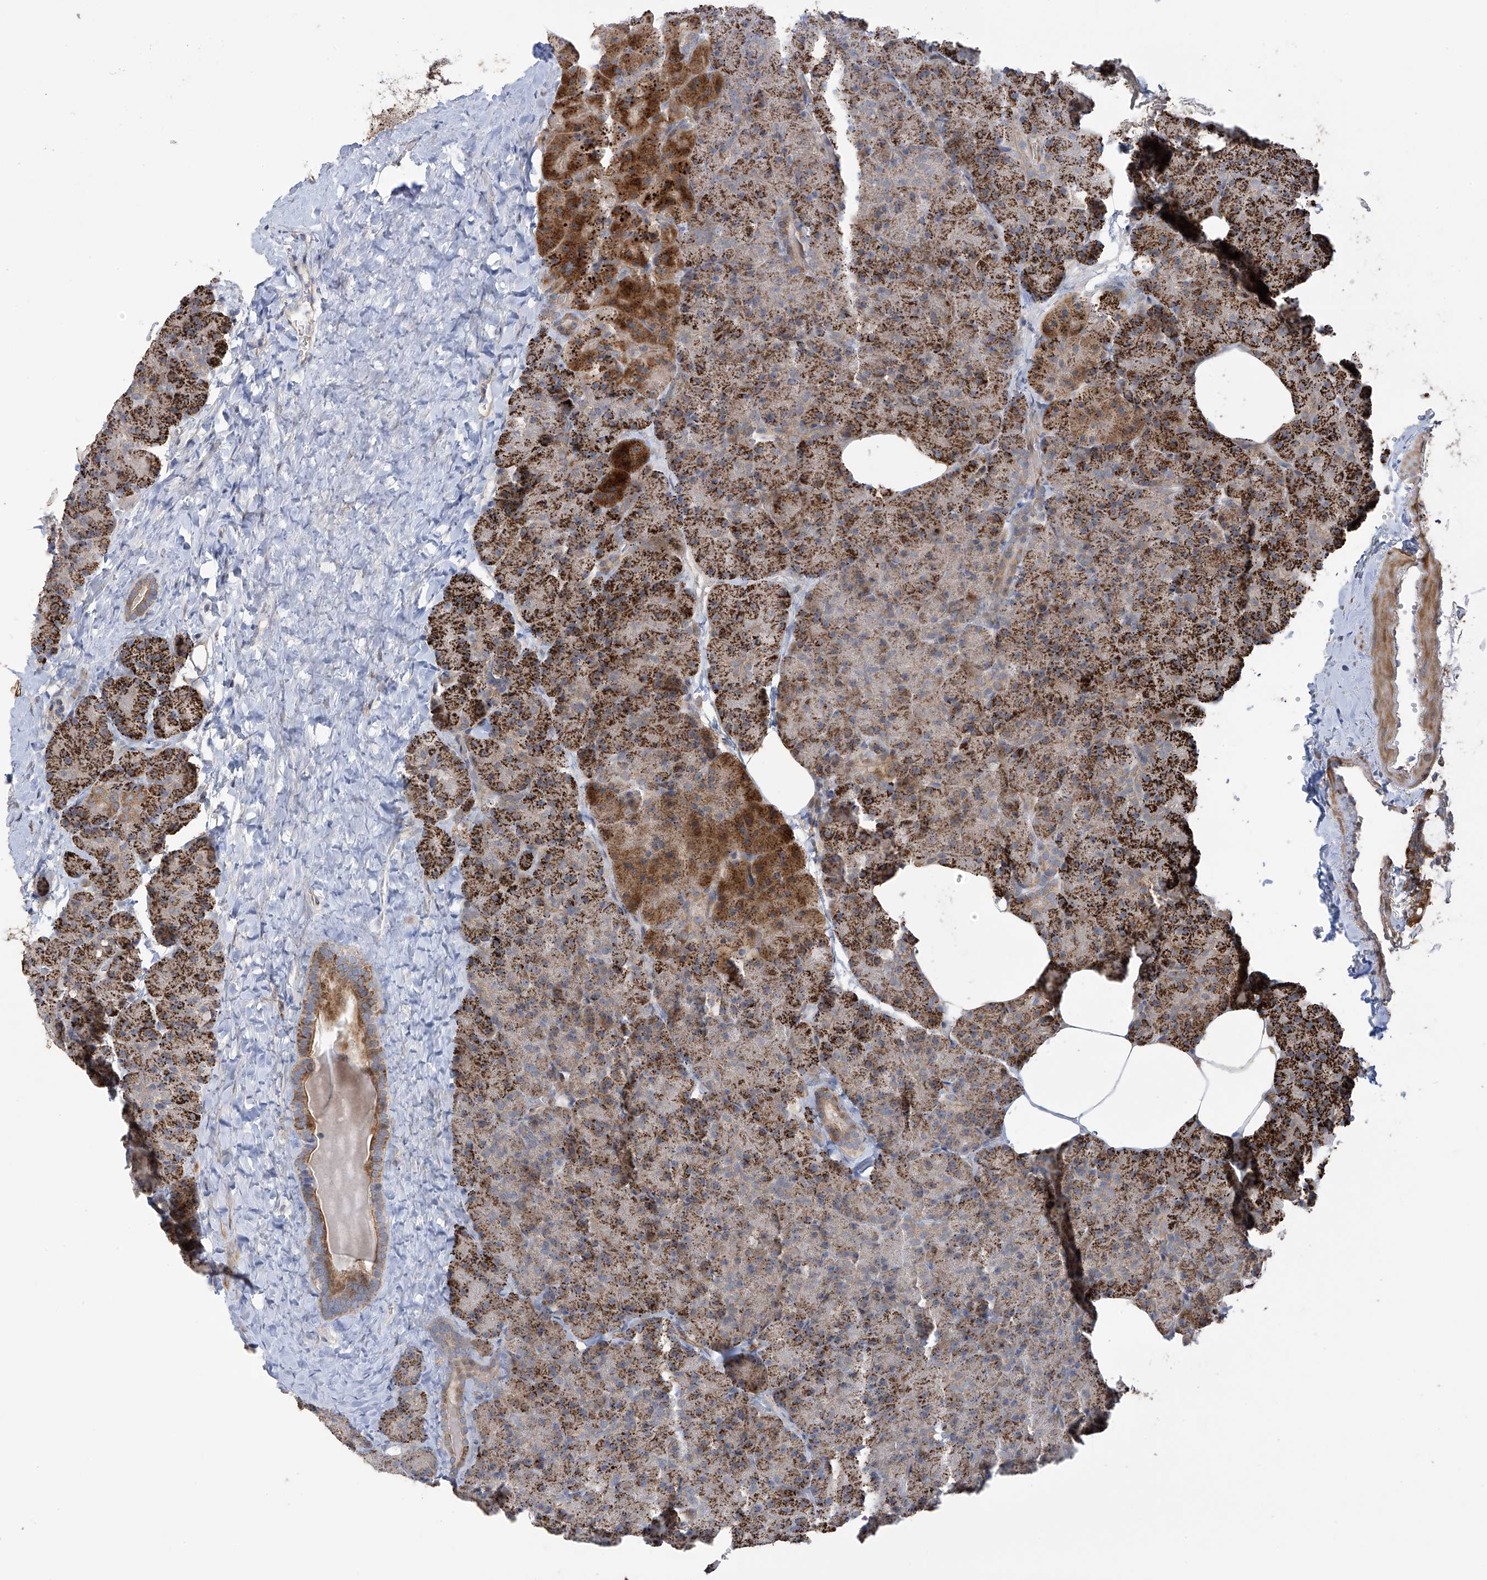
{"staining": {"intensity": "strong", "quantity": ">75%", "location": "cytoplasmic/membranous"}, "tissue": "pancreas", "cell_type": "Exocrine glandular cells", "image_type": "normal", "snomed": [{"axis": "morphology", "description": "Normal tissue, NOS"}, {"axis": "morphology", "description": "Carcinoid, malignant, NOS"}, {"axis": "topography", "description": "Pancreas"}], "caption": "Benign pancreas demonstrates strong cytoplasmic/membranous staining in approximately >75% of exocrine glandular cells (DAB IHC with brightfield microscopy, high magnification)..", "gene": "ZNF641", "patient": {"sex": "female", "age": 35}}